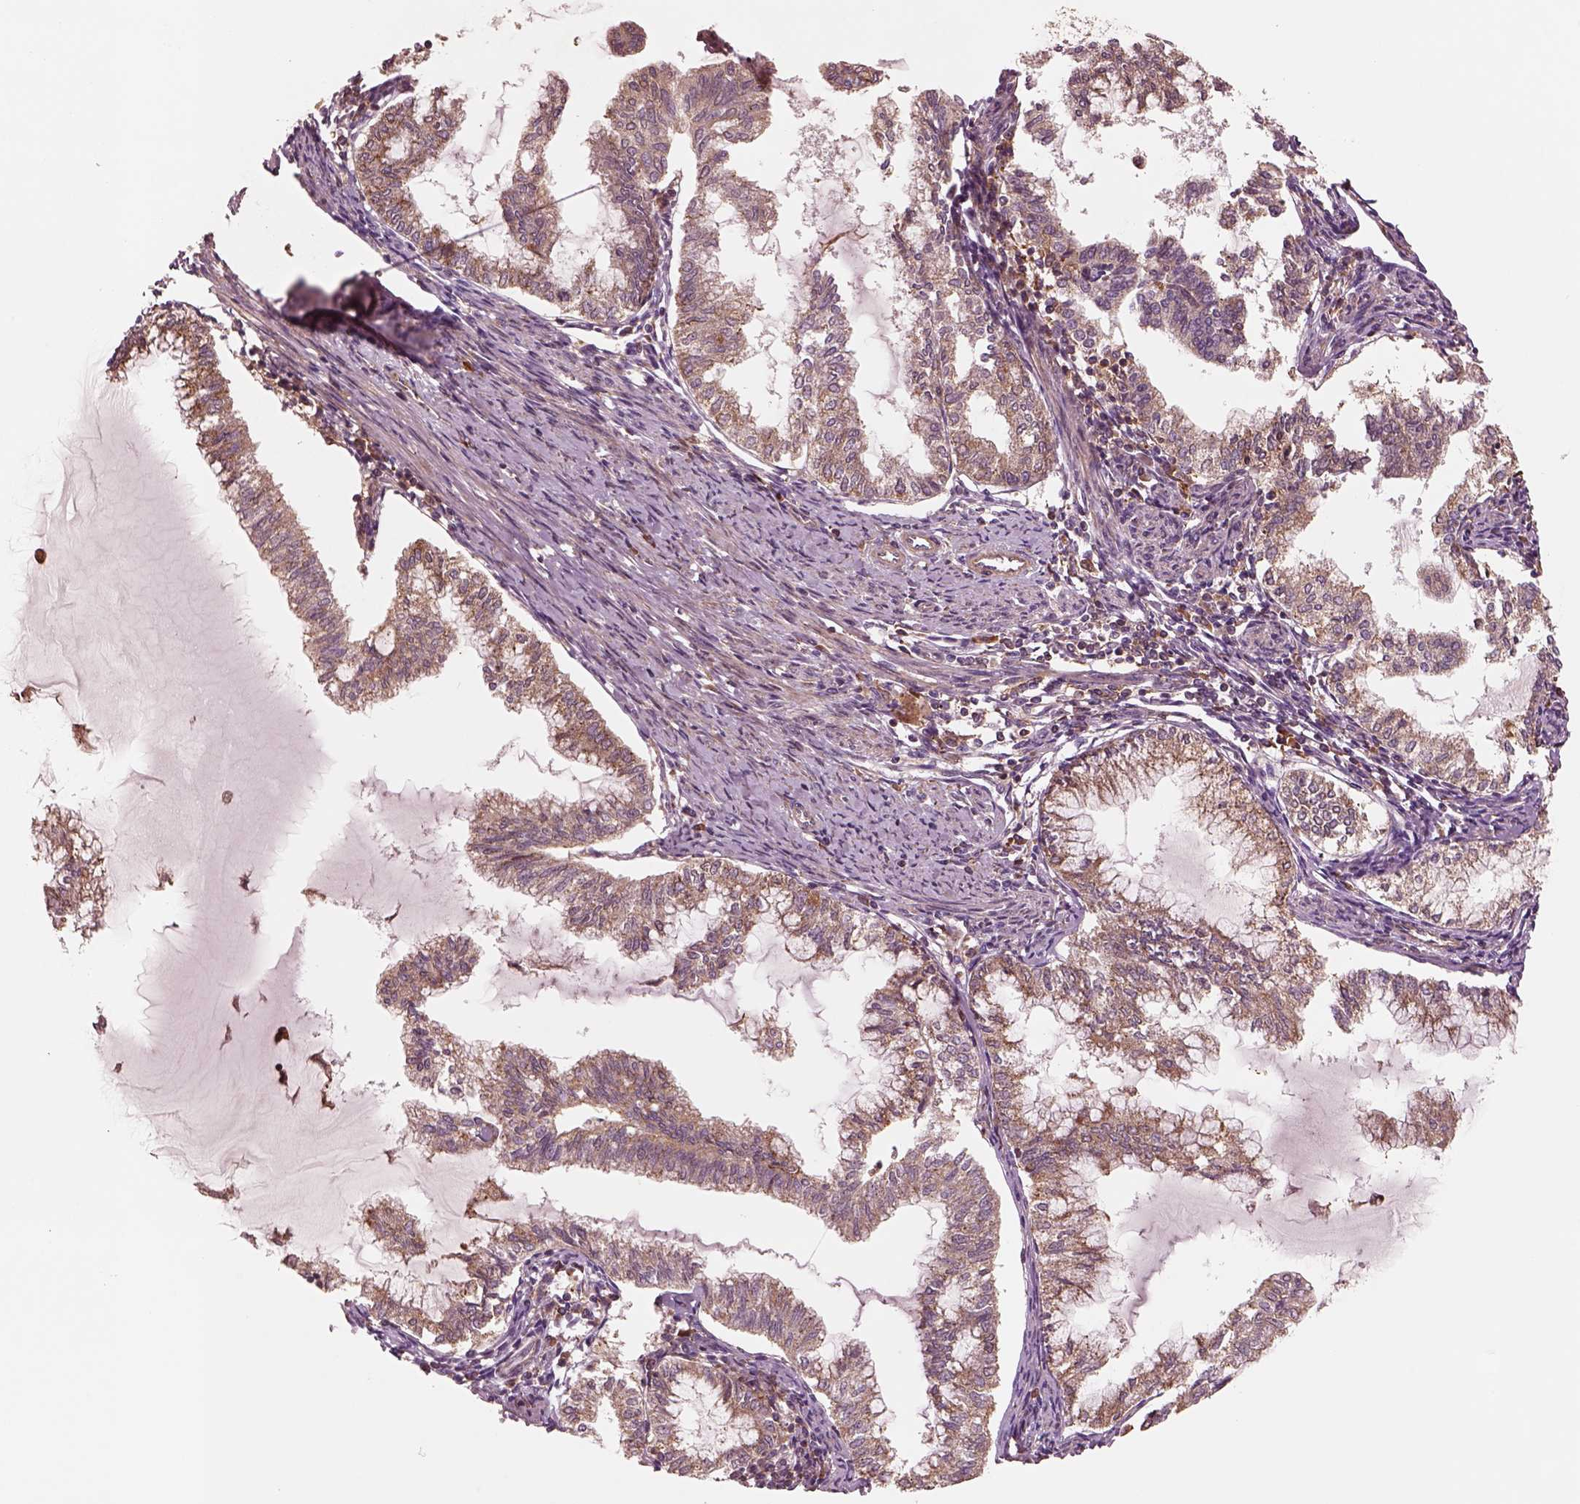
{"staining": {"intensity": "moderate", "quantity": "<25%", "location": "cytoplasmic/membranous"}, "tissue": "endometrial cancer", "cell_type": "Tumor cells", "image_type": "cancer", "snomed": [{"axis": "morphology", "description": "Adenocarcinoma, NOS"}, {"axis": "topography", "description": "Endometrium"}], "caption": "Endometrial cancer (adenocarcinoma) tissue exhibits moderate cytoplasmic/membranous positivity in about <25% of tumor cells", "gene": "ASCC2", "patient": {"sex": "female", "age": 79}}